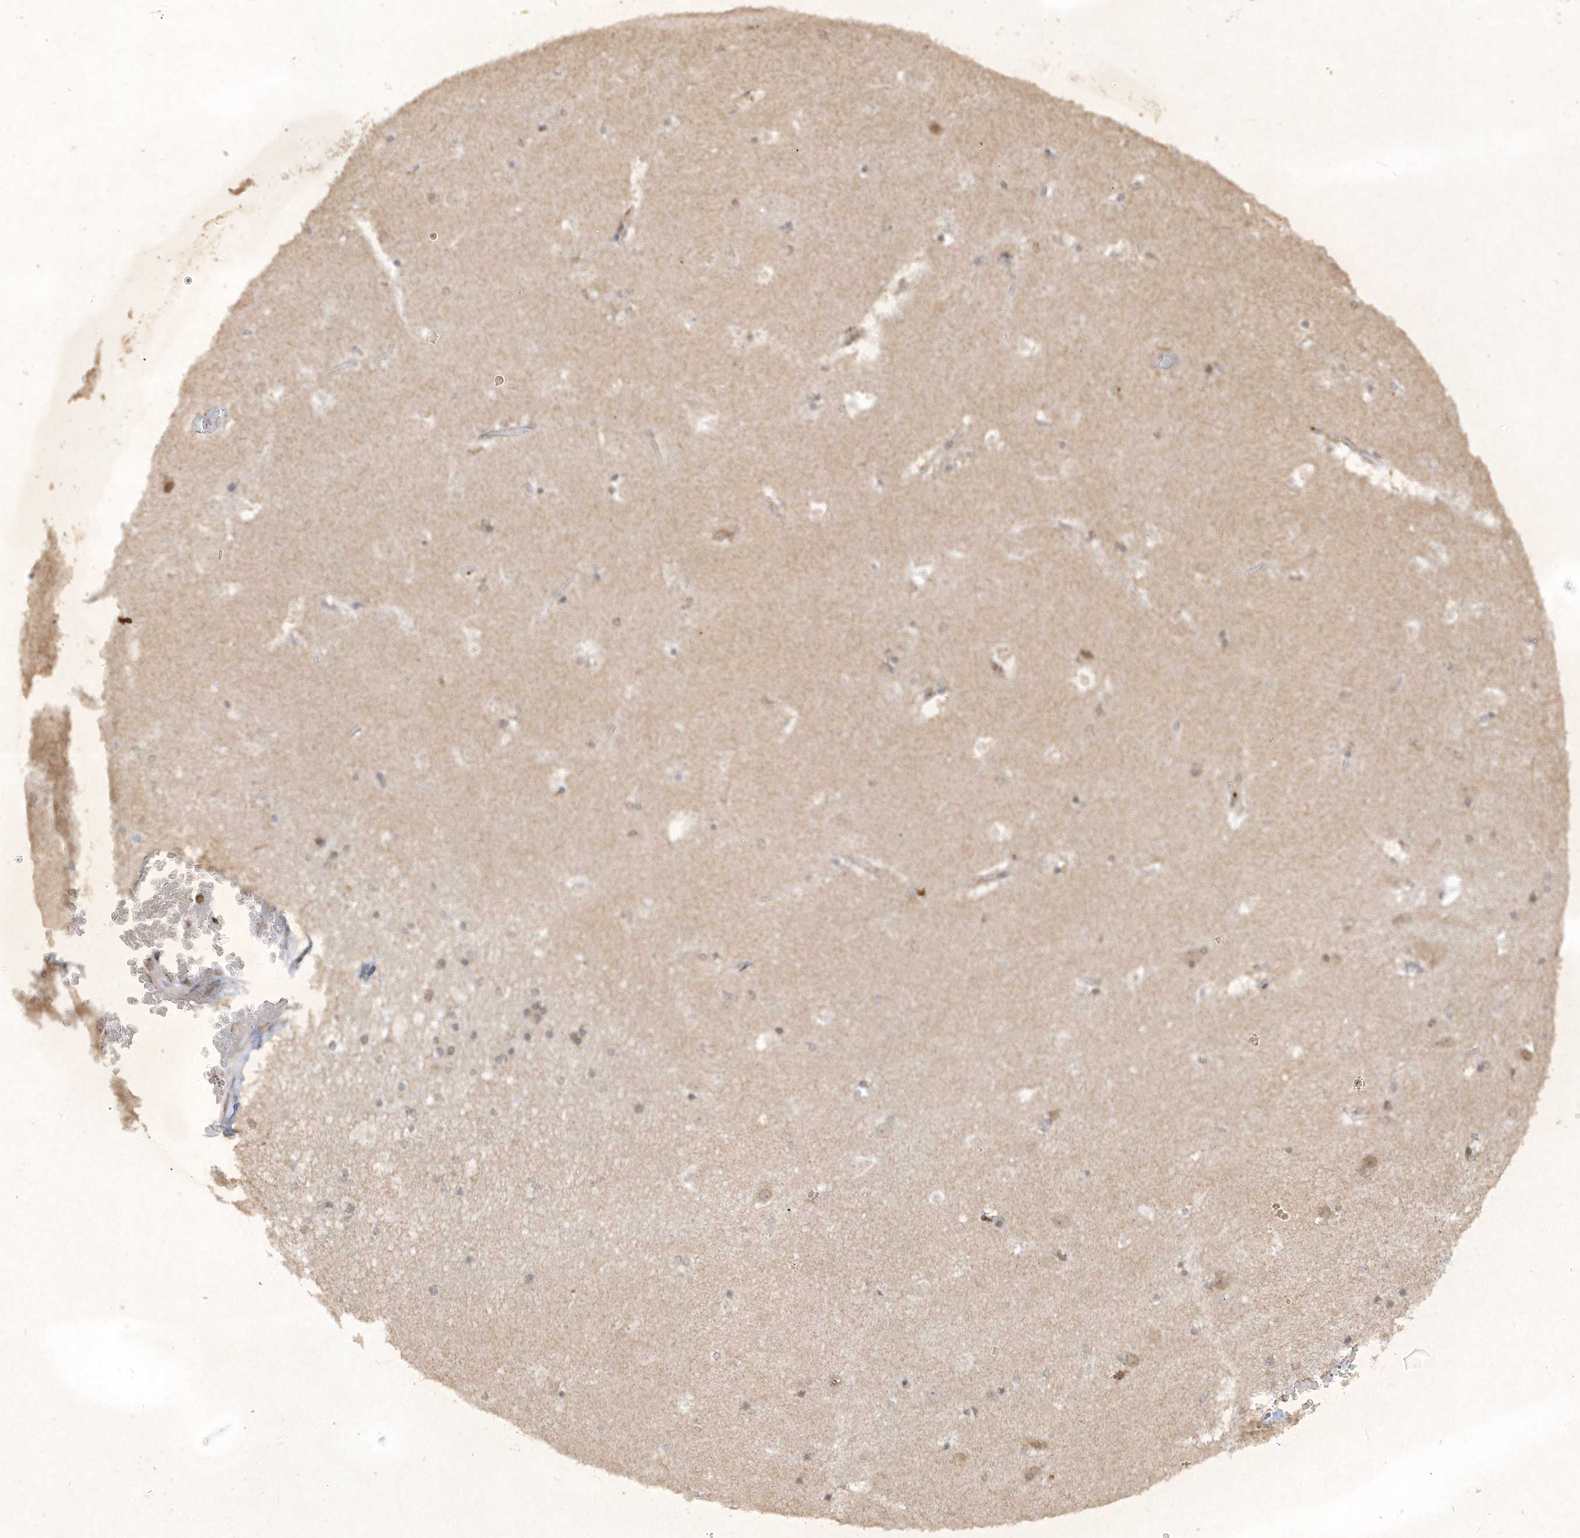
{"staining": {"intensity": "negative", "quantity": "none", "location": "none"}, "tissue": "caudate", "cell_type": "Glial cells", "image_type": "normal", "snomed": [{"axis": "morphology", "description": "Normal tissue, NOS"}, {"axis": "topography", "description": "Lateral ventricle wall"}], "caption": "Protein analysis of normal caudate displays no significant expression in glial cells.", "gene": "ZNF213", "patient": {"sex": "male", "age": 45}}